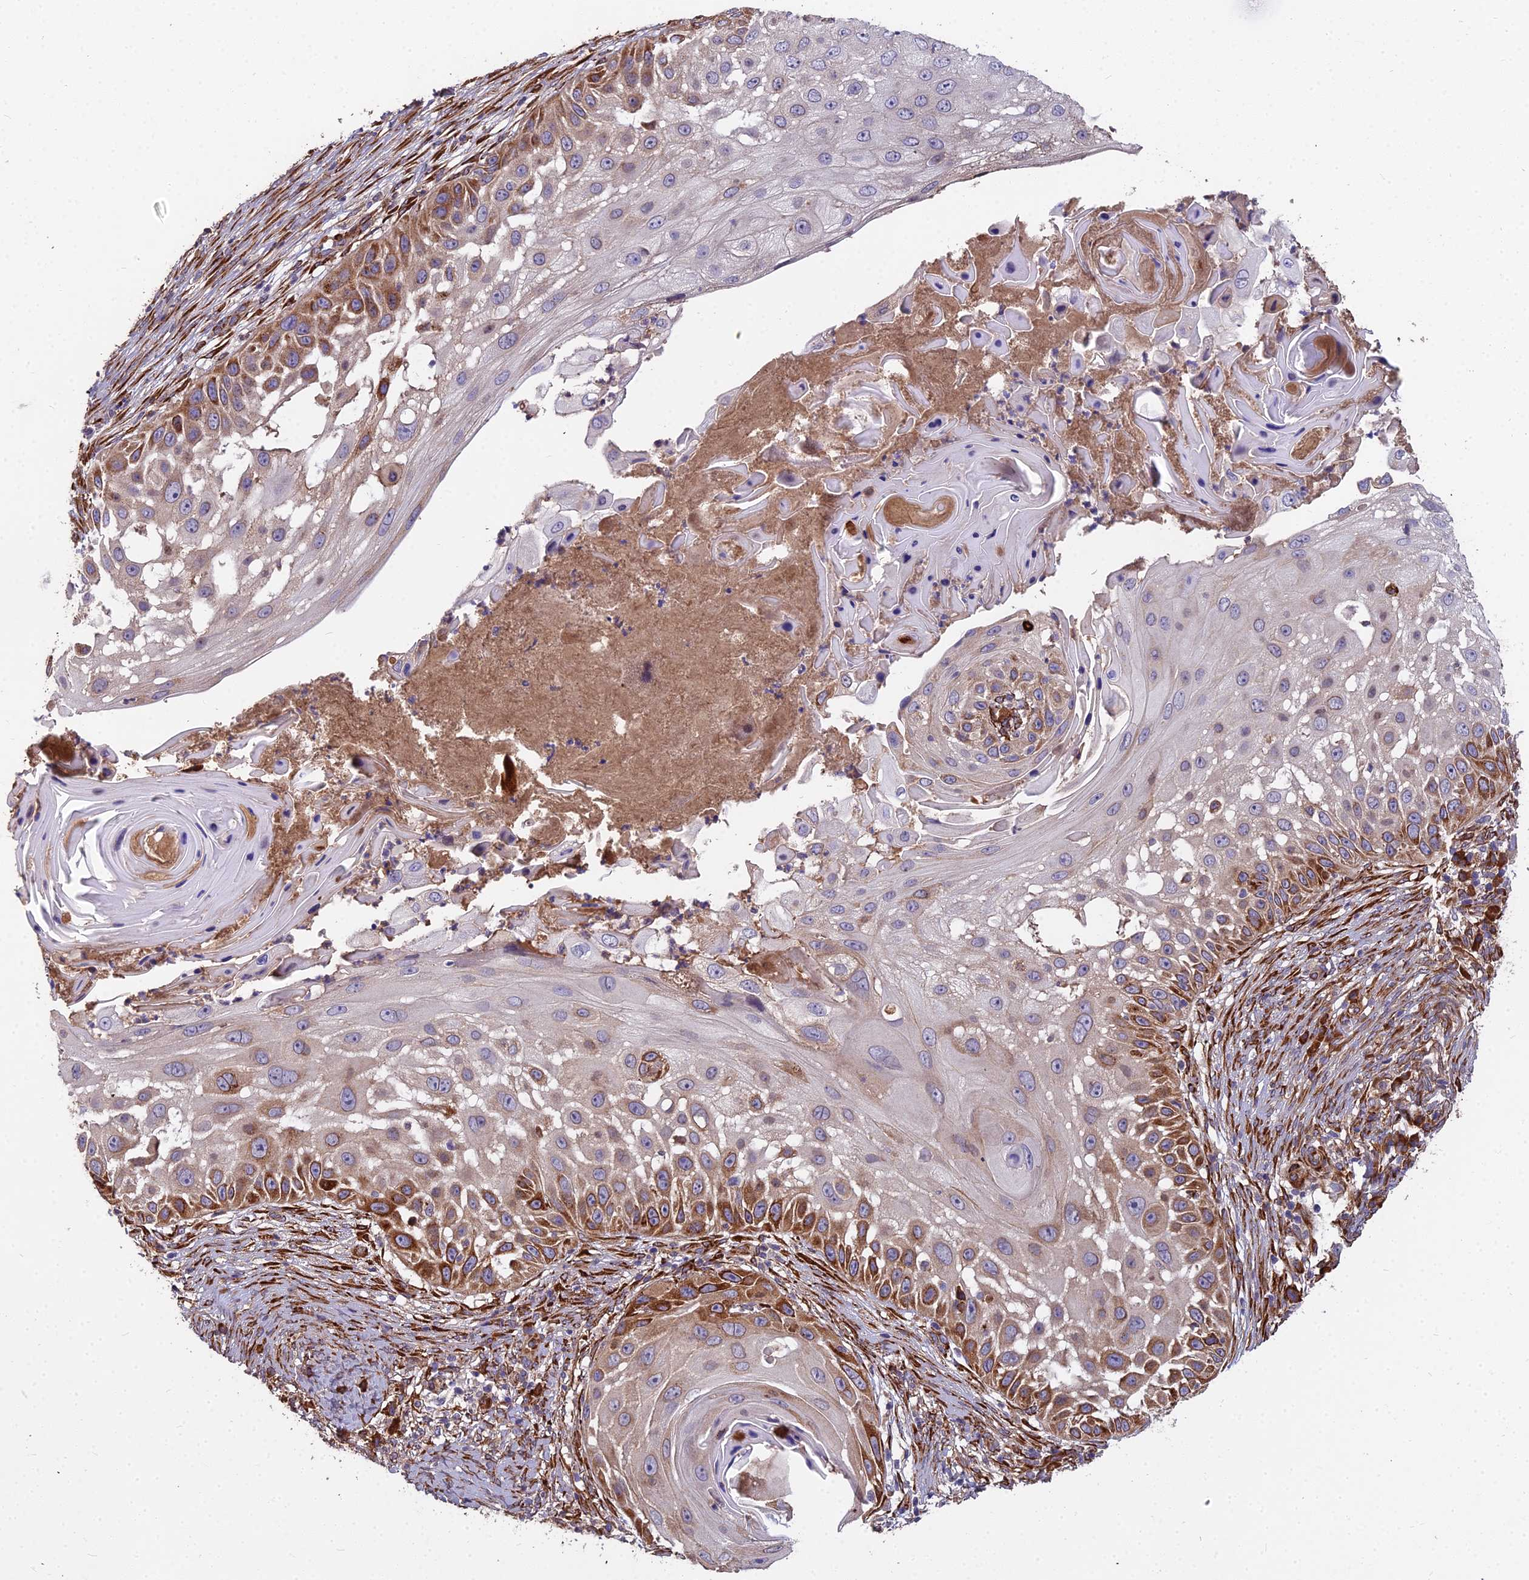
{"staining": {"intensity": "strong", "quantity": "<25%", "location": "cytoplasmic/membranous"}, "tissue": "skin cancer", "cell_type": "Tumor cells", "image_type": "cancer", "snomed": [{"axis": "morphology", "description": "Squamous cell carcinoma, NOS"}, {"axis": "topography", "description": "Skin"}], "caption": "Skin cancer stained with a brown dye demonstrates strong cytoplasmic/membranous positive positivity in about <25% of tumor cells.", "gene": "NDUFAF7", "patient": {"sex": "female", "age": 44}}